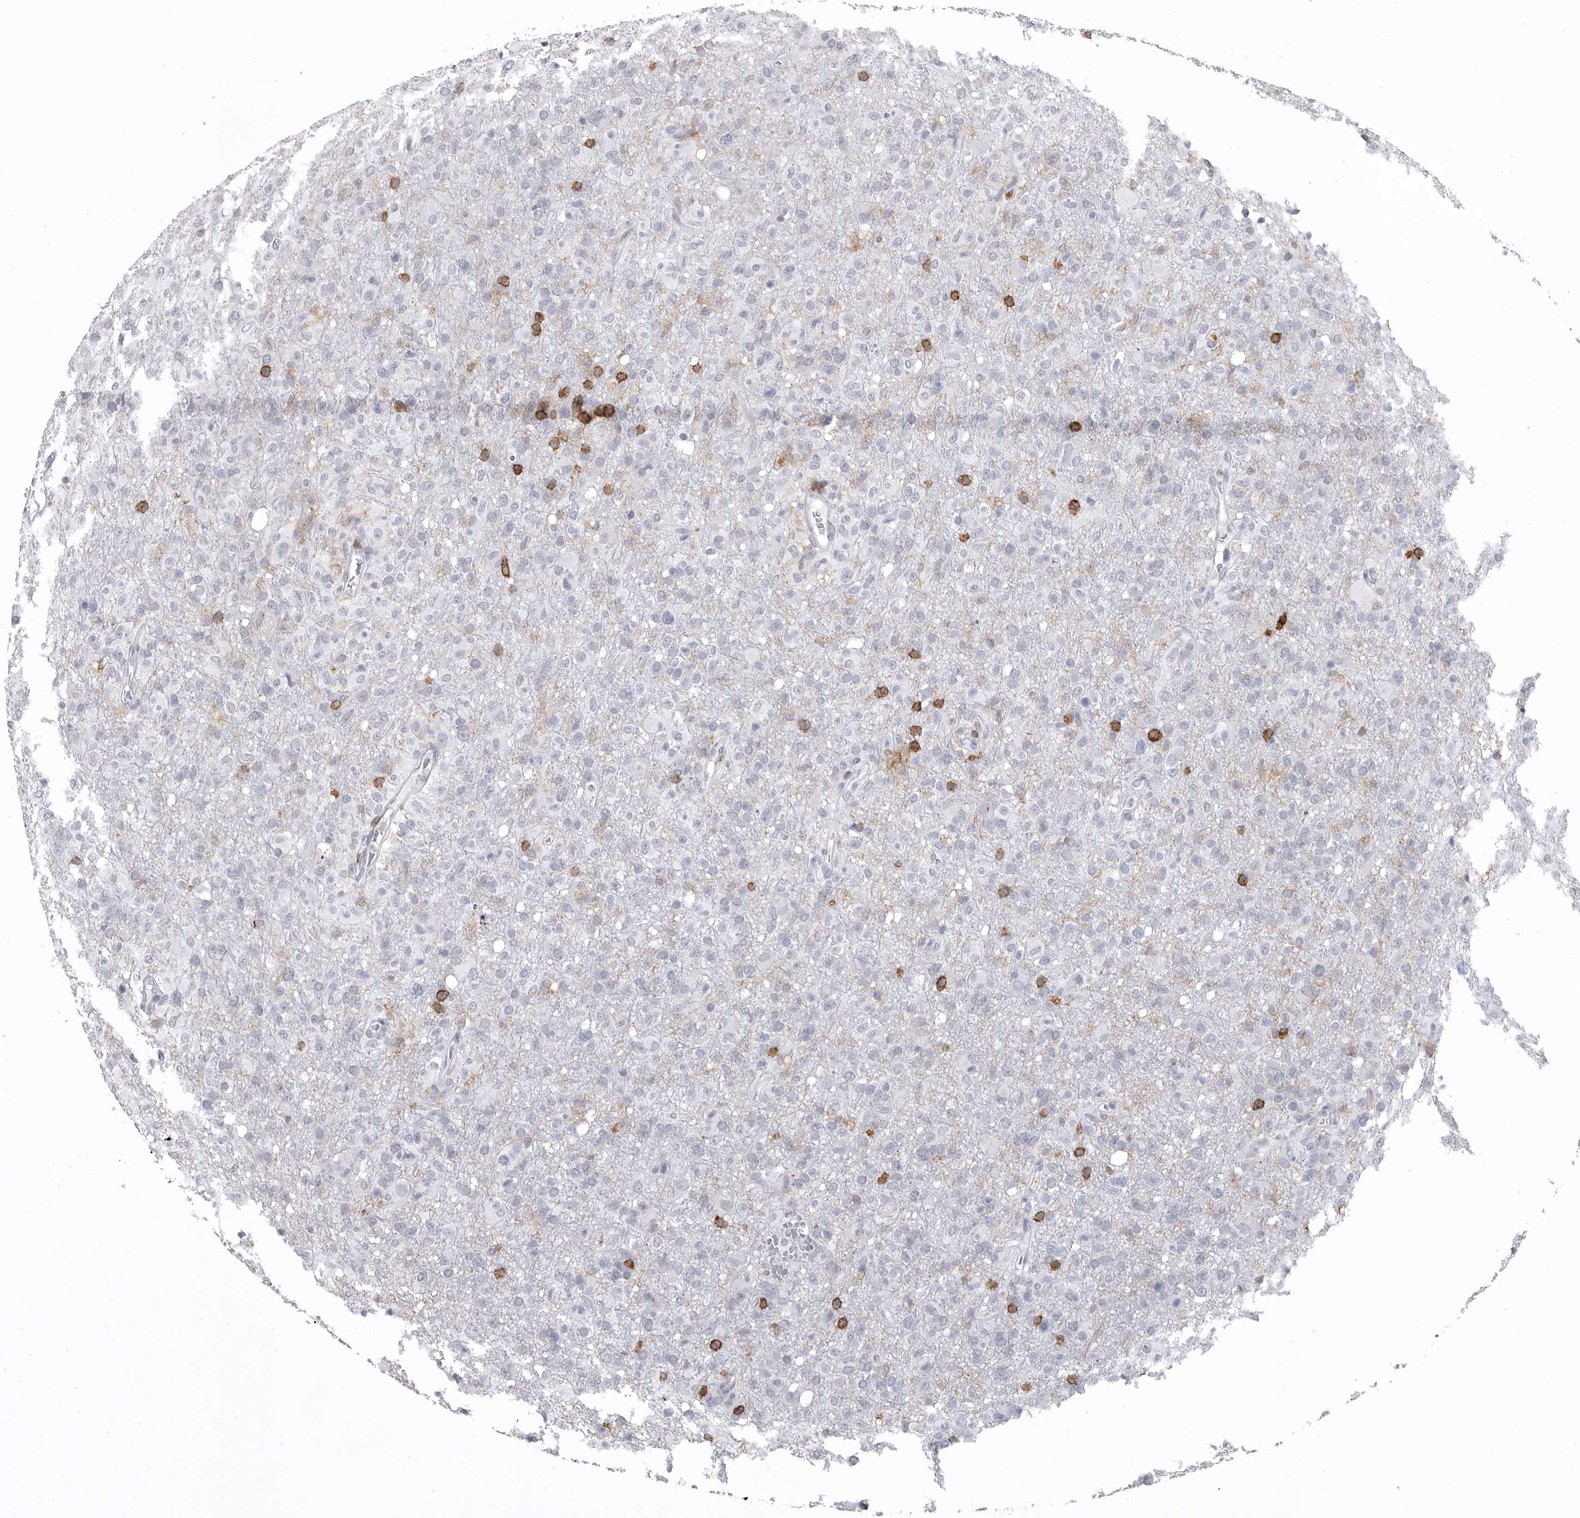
{"staining": {"intensity": "negative", "quantity": "none", "location": "none"}, "tissue": "glioma", "cell_type": "Tumor cells", "image_type": "cancer", "snomed": [{"axis": "morphology", "description": "Glioma, malignant, High grade"}, {"axis": "topography", "description": "Brain"}], "caption": "Immunohistochemical staining of human malignant high-grade glioma demonstrates no significant positivity in tumor cells.", "gene": "ITGAL", "patient": {"sex": "female", "age": 57}}